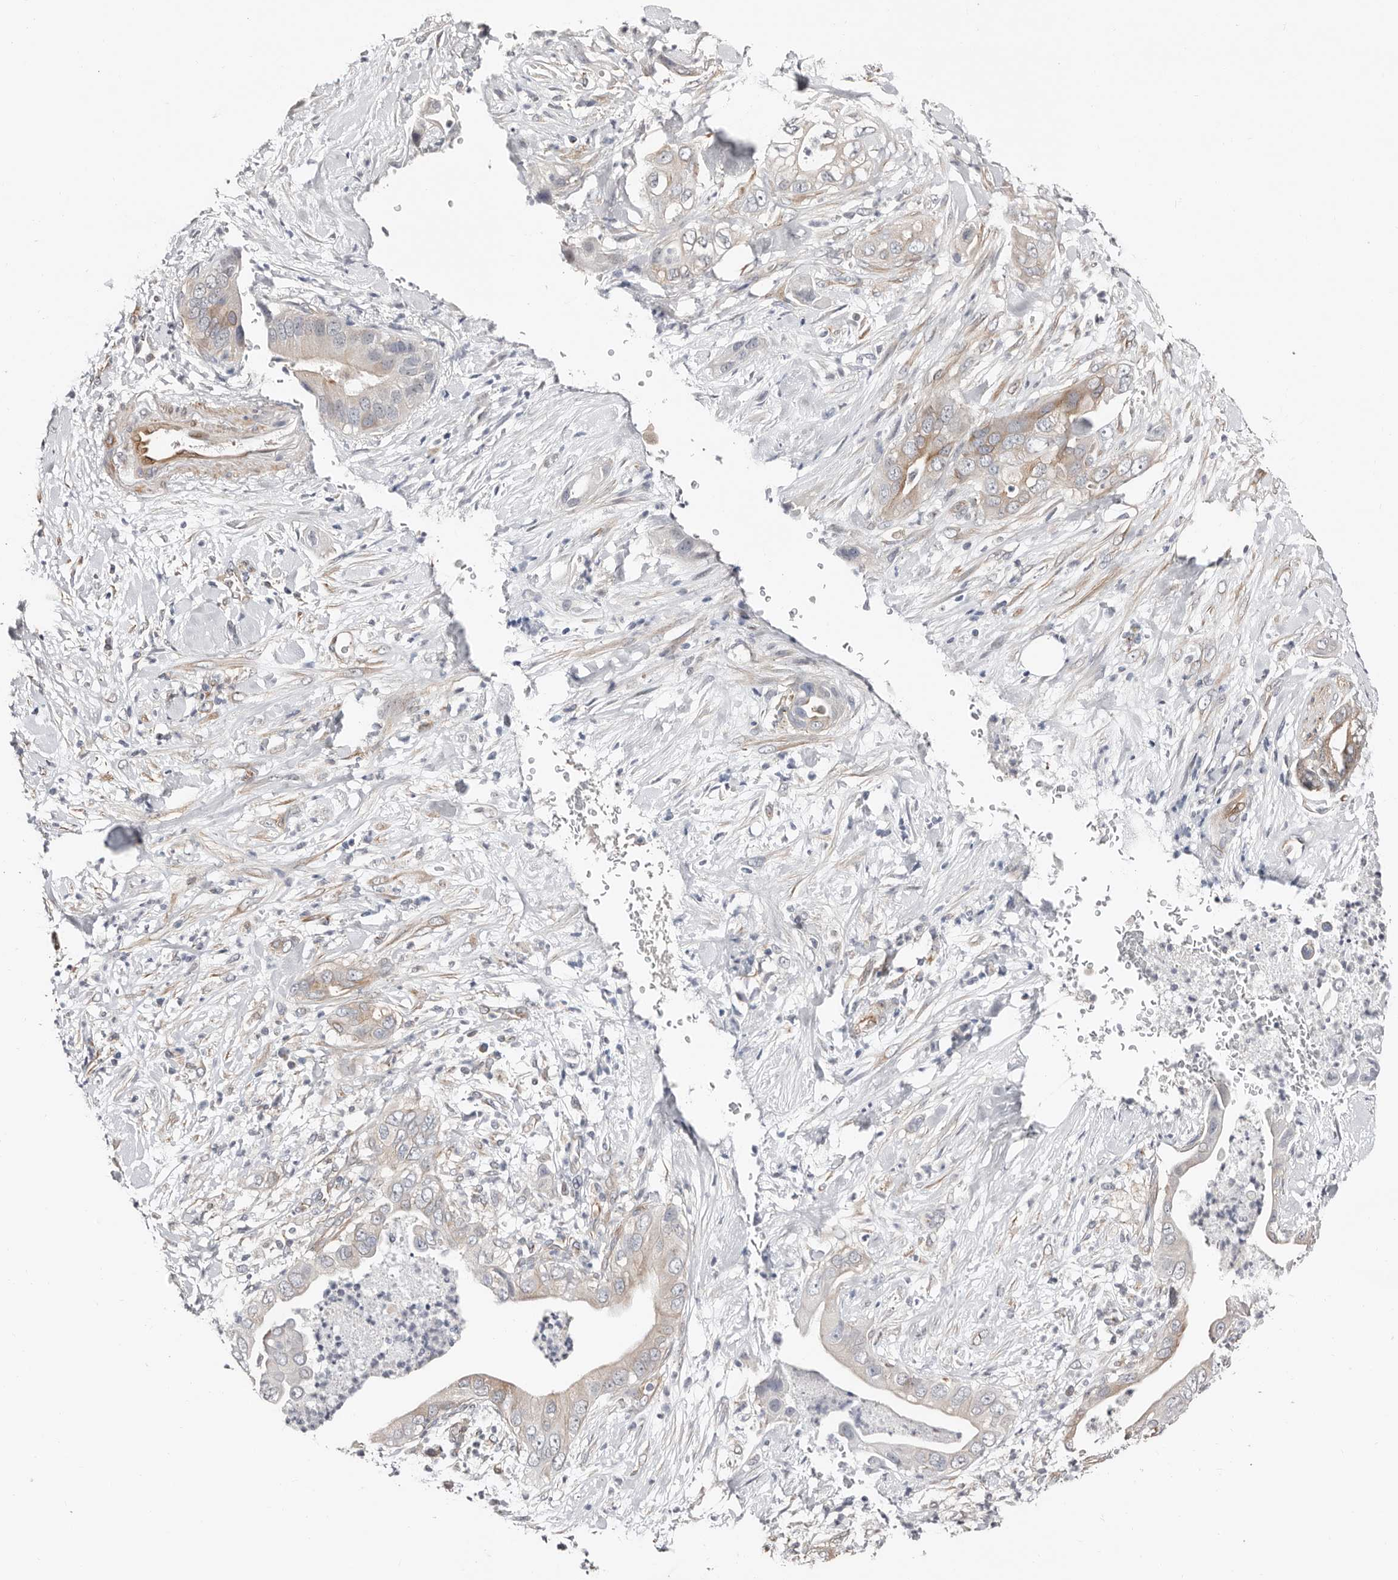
{"staining": {"intensity": "weak", "quantity": "<25%", "location": "cytoplasmic/membranous"}, "tissue": "pancreatic cancer", "cell_type": "Tumor cells", "image_type": "cancer", "snomed": [{"axis": "morphology", "description": "Adenocarcinoma, NOS"}, {"axis": "topography", "description": "Pancreas"}], "caption": "Immunohistochemistry (IHC) micrograph of pancreatic adenocarcinoma stained for a protein (brown), which reveals no staining in tumor cells. The staining is performed using DAB (3,3'-diaminobenzidine) brown chromogen with nuclei counter-stained in using hematoxylin.", "gene": "ASRGL1", "patient": {"sex": "female", "age": 78}}